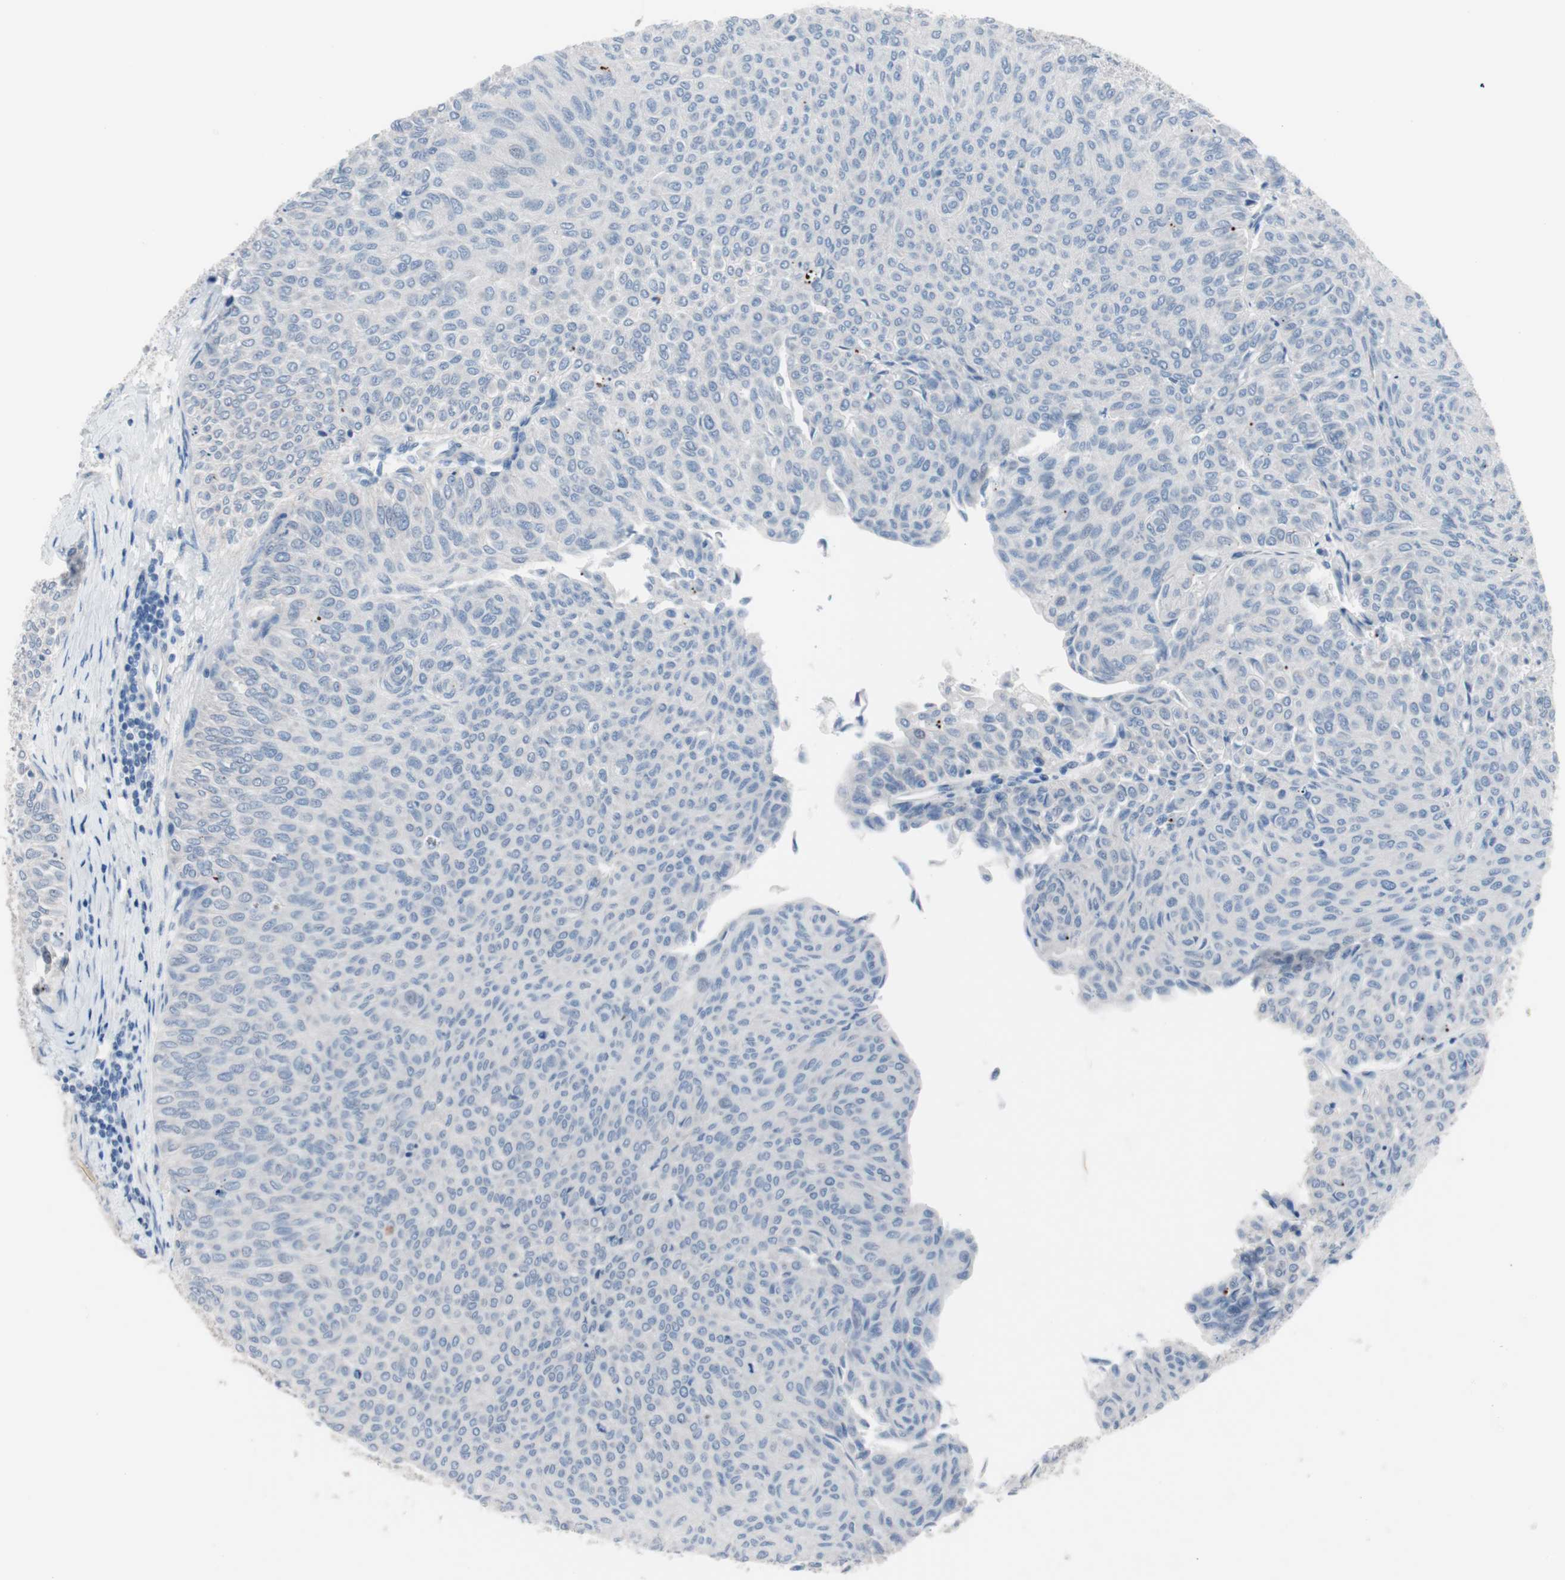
{"staining": {"intensity": "negative", "quantity": "none", "location": "none"}, "tissue": "urothelial cancer", "cell_type": "Tumor cells", "image_type": "cancer", "snomed": [{"axis": "morphology", "description": "Urothelial carcinoma, Low grade"}, {"axis": "topography", "description": "Urinary bladder"}], "caption": "Low-grade urothelial carcinoma was stained to show a protein in brown. There is no significant expression in tumor cells.", "gene": "ULBP1", "patient": {"sex": "male", "age": 78}}